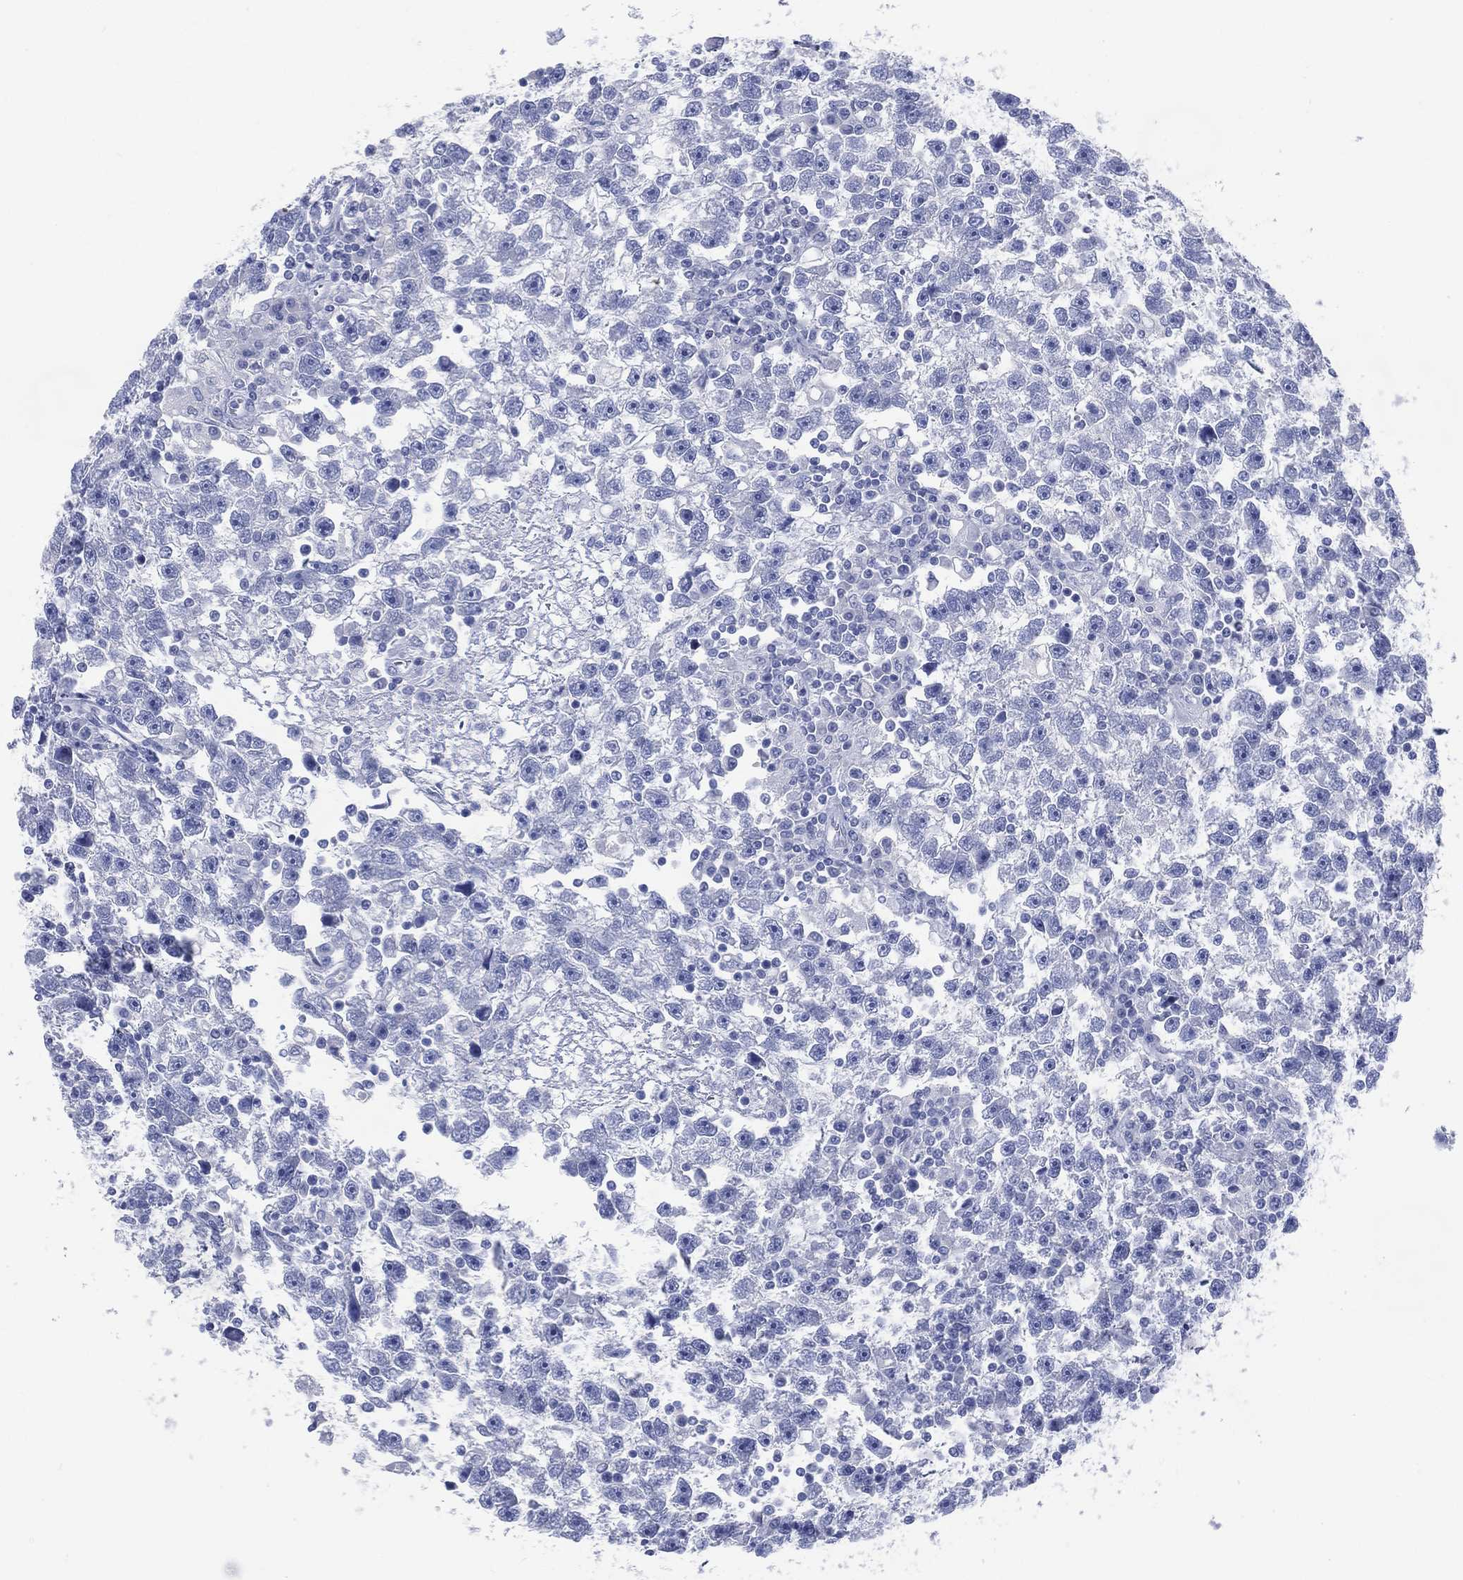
{"staining": {"intensity": "negative", "quantity": "none", "location": "none"}, "tissue": "testis cancer", "cell_type": "Tumor cells", "image_type": "cancer", "snomed": [{"axis": "morphology", "description": "Seminoma, NOS"}, {"axis": "topography", "description": "Testis"}], "caption": "Protein analysis of testis cancer displays no significant staining in tumor cells. Brightfield microscopy of immunohistochemistry (IHC) stained with DAB (3,3'-diaminobenzidine) (brown) and hematoxylin (blue), captured at high magnification.", "gene": "FMO1", "patient": {"sex": "male", "age": 47}}